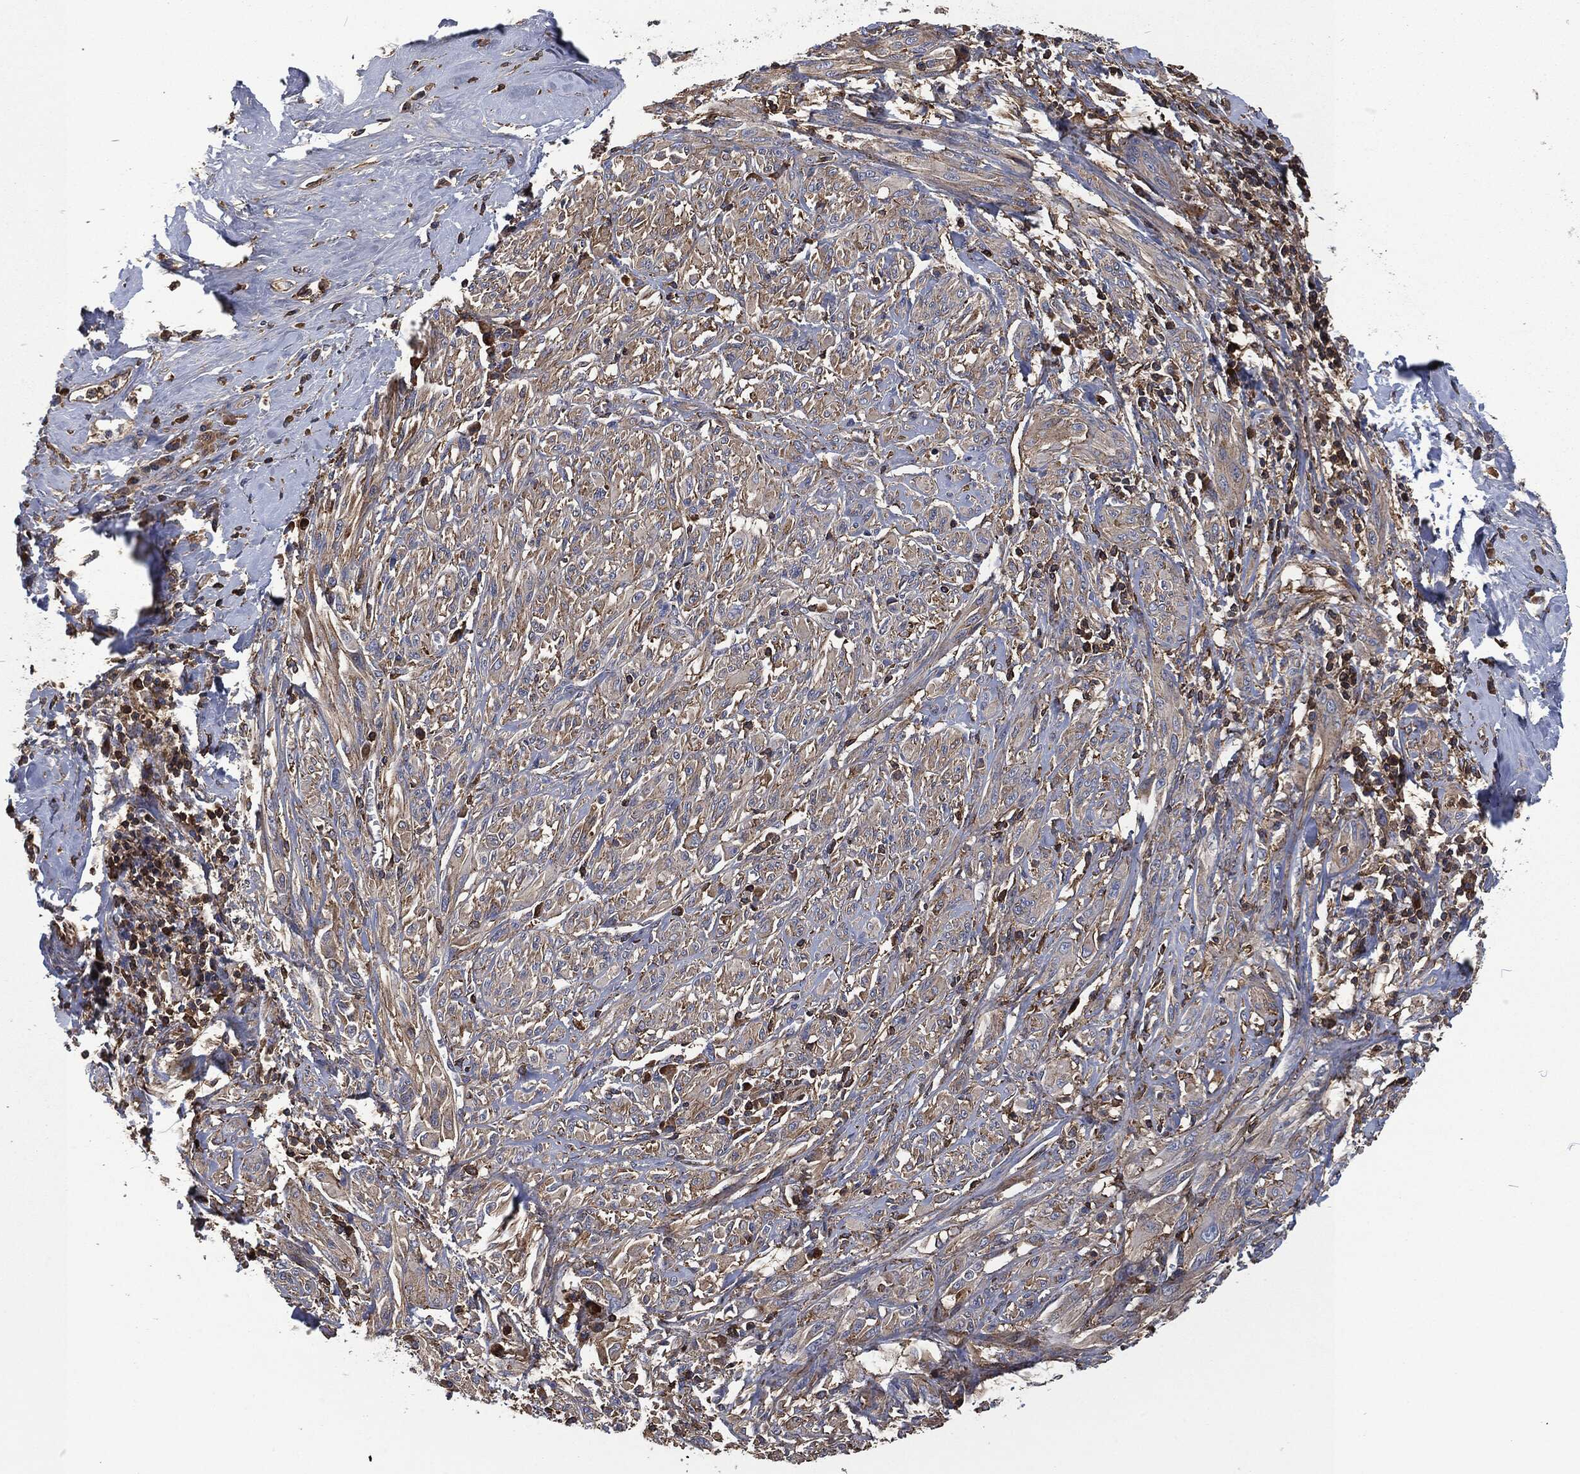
{"staining": {"intensity": "weak", "quantity": "25%-75%", "location": "cytoplasmic/membranous"}, "tissue": "melanoma", "cell_type": "Tumor cells", "image_type": "cancer", "snomed": [{"axis": "morphology", "description": "Malignant melanoma, NOS"}, {"axis": "topography", "description": "Skin"}], "caption": "Protein positivity by immunohistochemistry (IHC) exhibits weak cytoplasmic/membranous positivity in approximately 25%-75% of tumor cells in melanoma.", "gene": "LGALS9", "patient": {"sex": "female", "age": 91}}